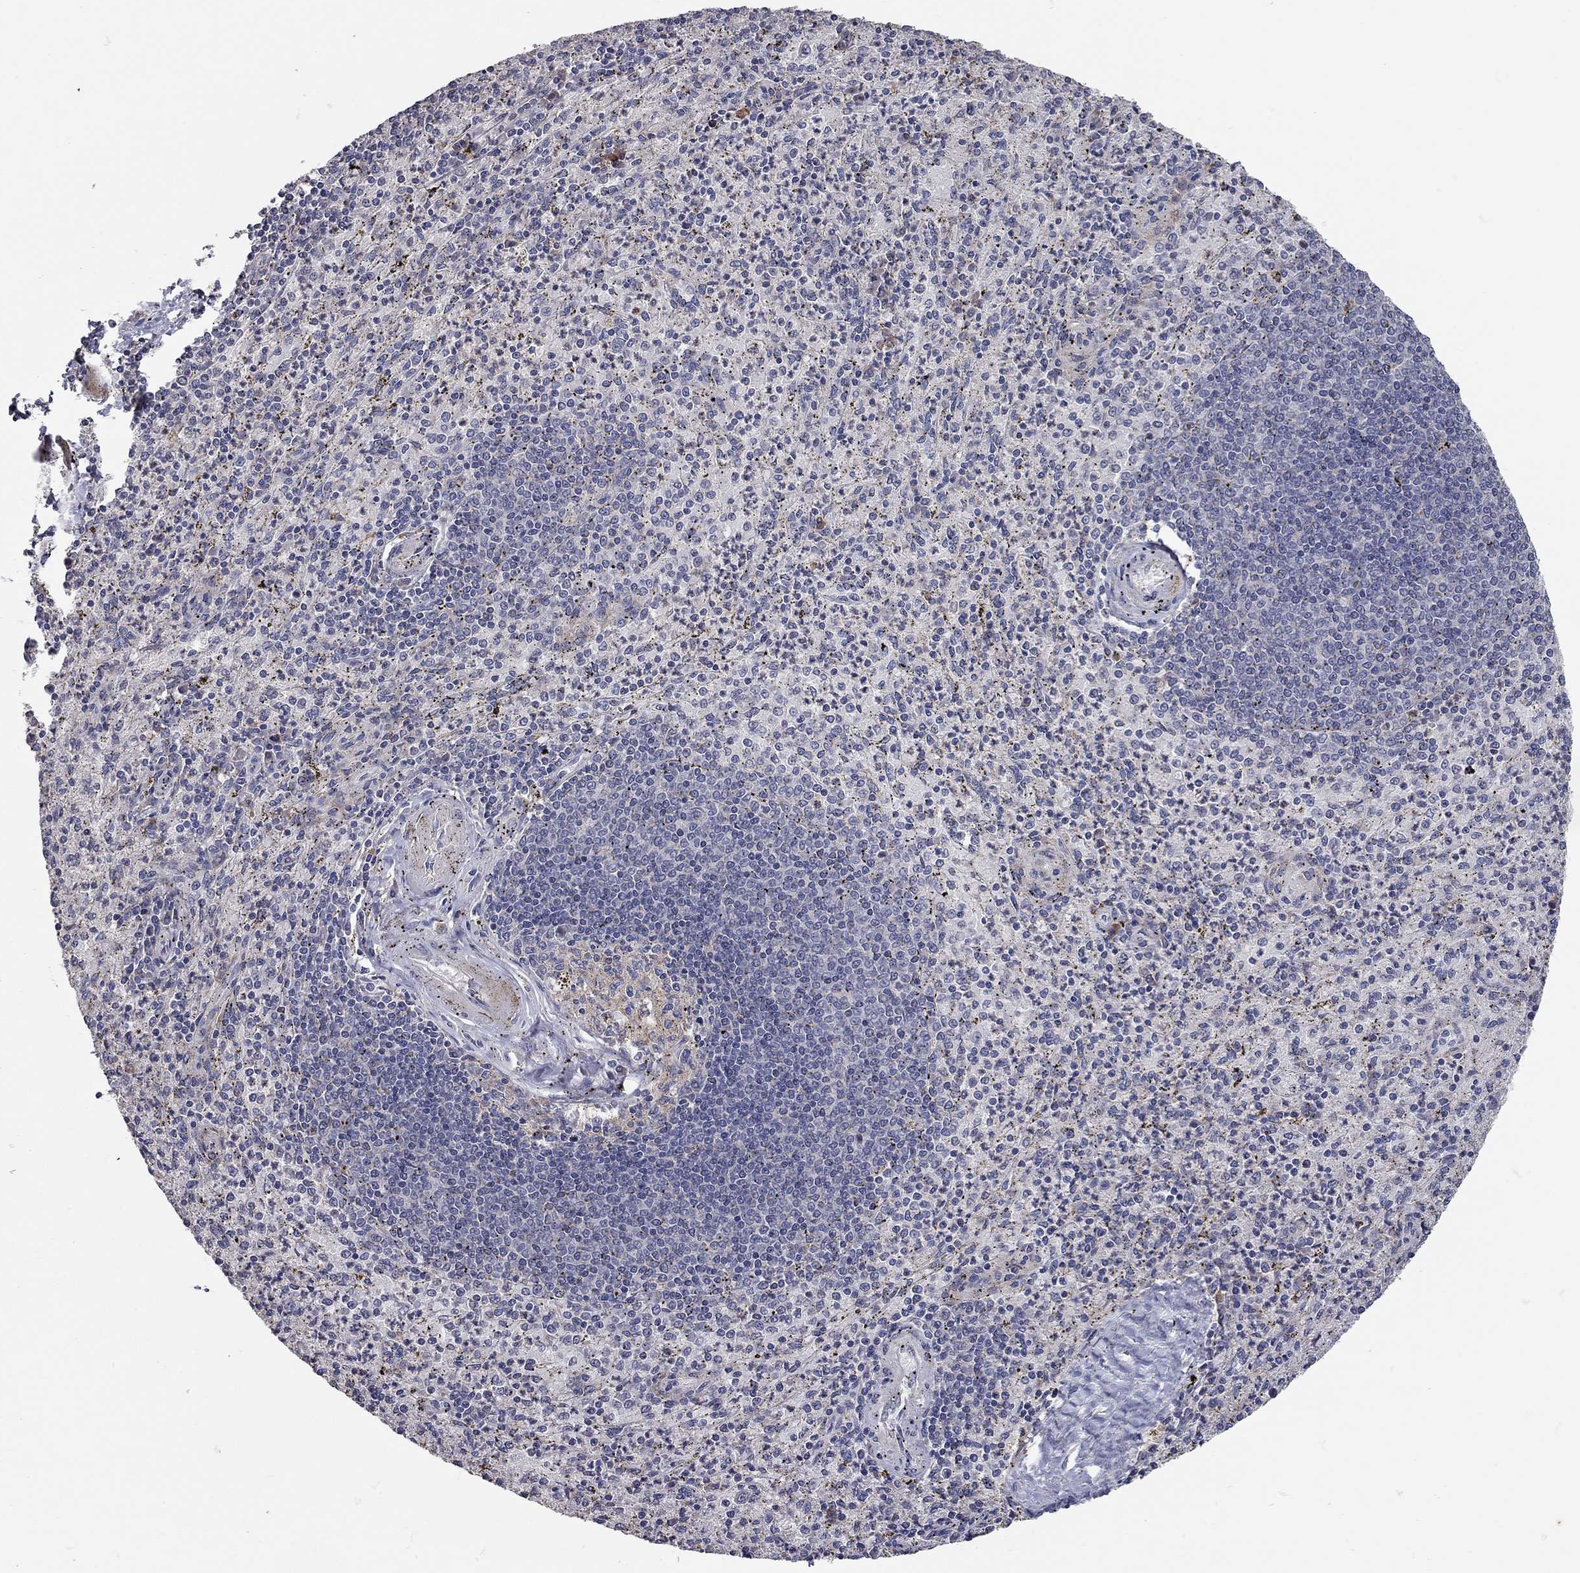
{"staining": {"intensity": "negative", "quantity": "none", "location": "none"}, "tissue": "spleen", "cell_type": "Cells in red pulp", "image_type": "normal", "snomed": [{"axis": "morphology", "description": "Normal tissue, NOS"}, {"axis": "topography", "description": "Spleen"}], "caption": "Cells in red pulp are negative for protein expression in normal human spleen. (DAB IHC, high magnification).", "gene": "XAGE2", "patient": {"sex": "male", "age": 60}}